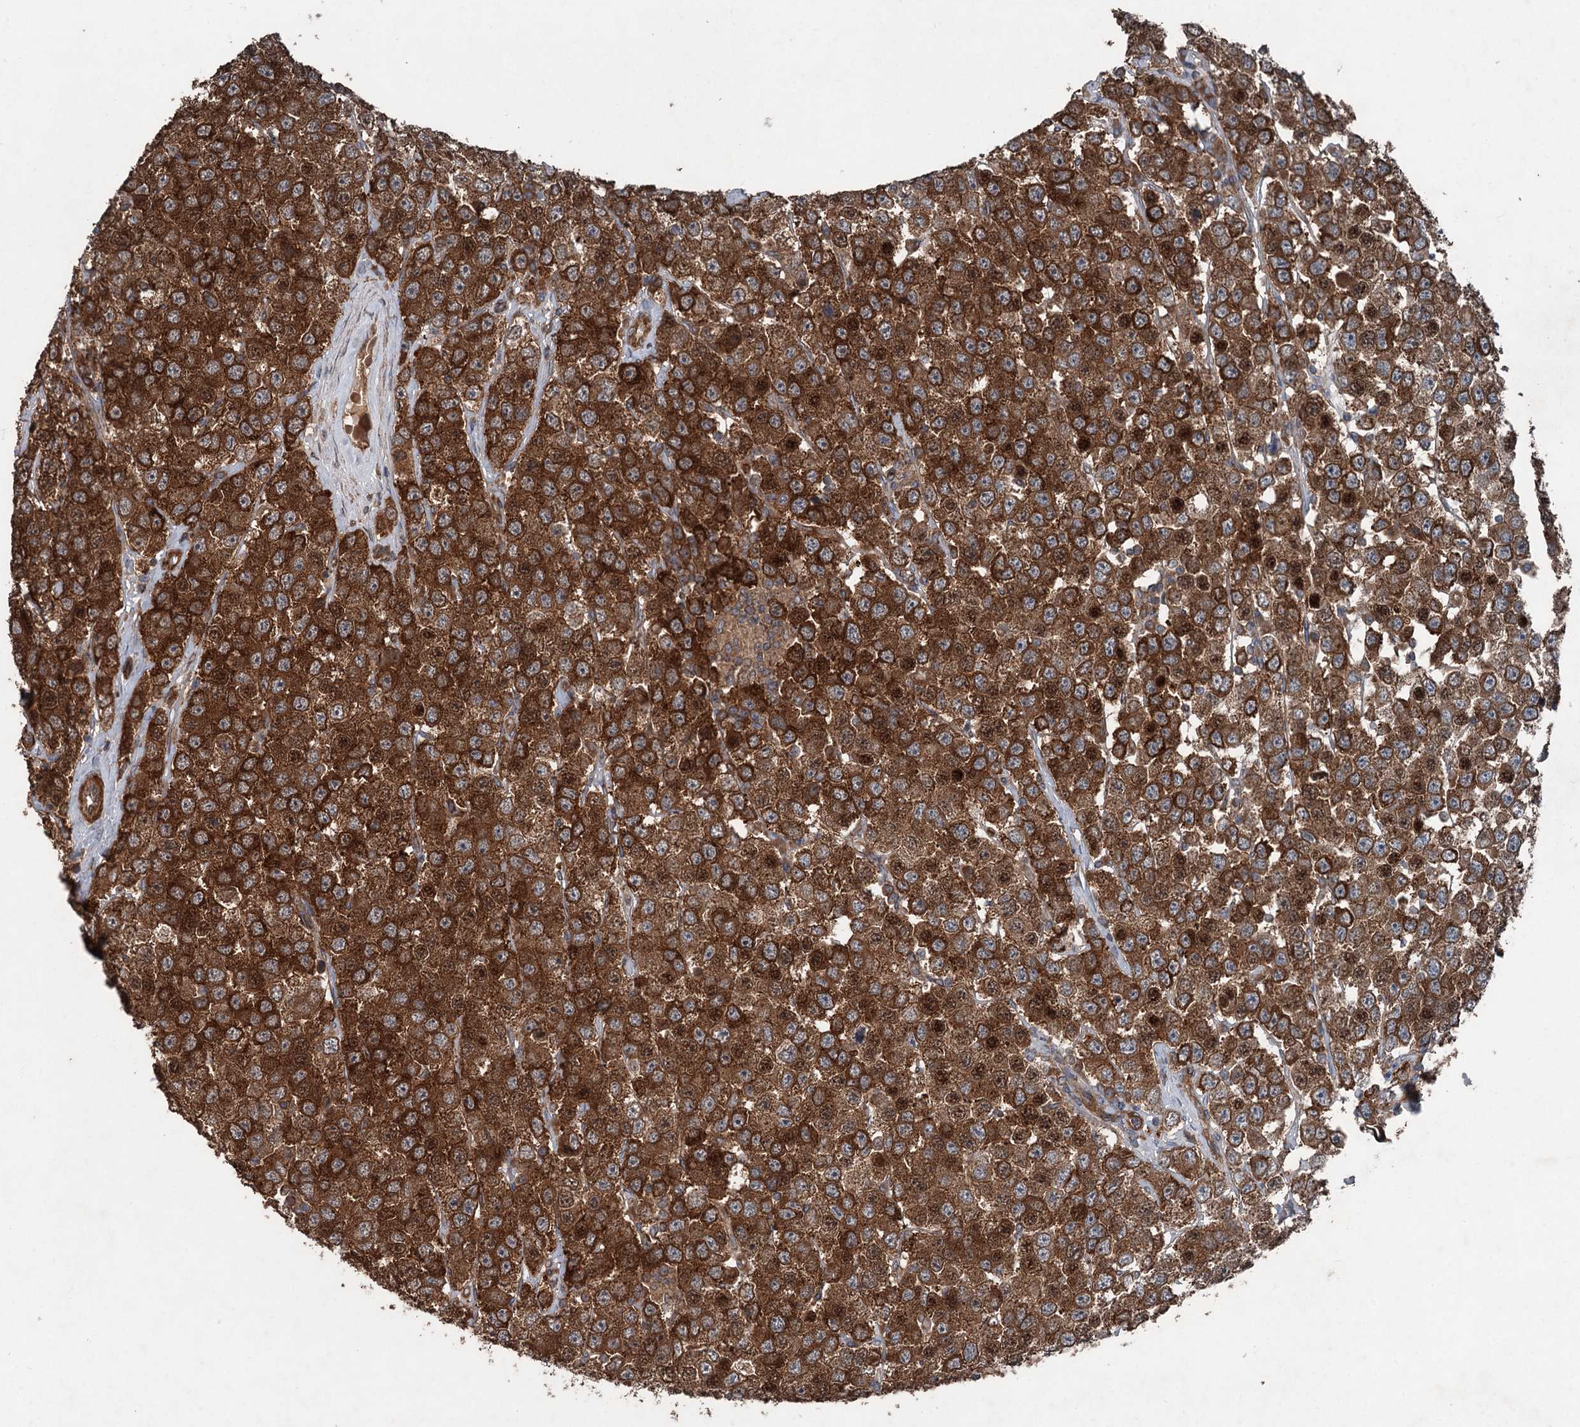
{"staining": {"intensity": "strong", "quantity": ">75%", "location": "cytoplasmic/membranous"}, "tissue": "testis cancer", "cell_type": "Tumor cells", "image_type": "cancer", "snomed": [{"axis": "morphology", "description": "Seminoma, NOS"}, {"axis": "topography", "description": "Testis"}], "caption": "A micrograph of human seminoma (testis) stained for a protein displays strong cytoplasmic/membranous brown staining in tumor cells.", "gene": "RNF214", "patient": {"sex": "male", "age": 28}}